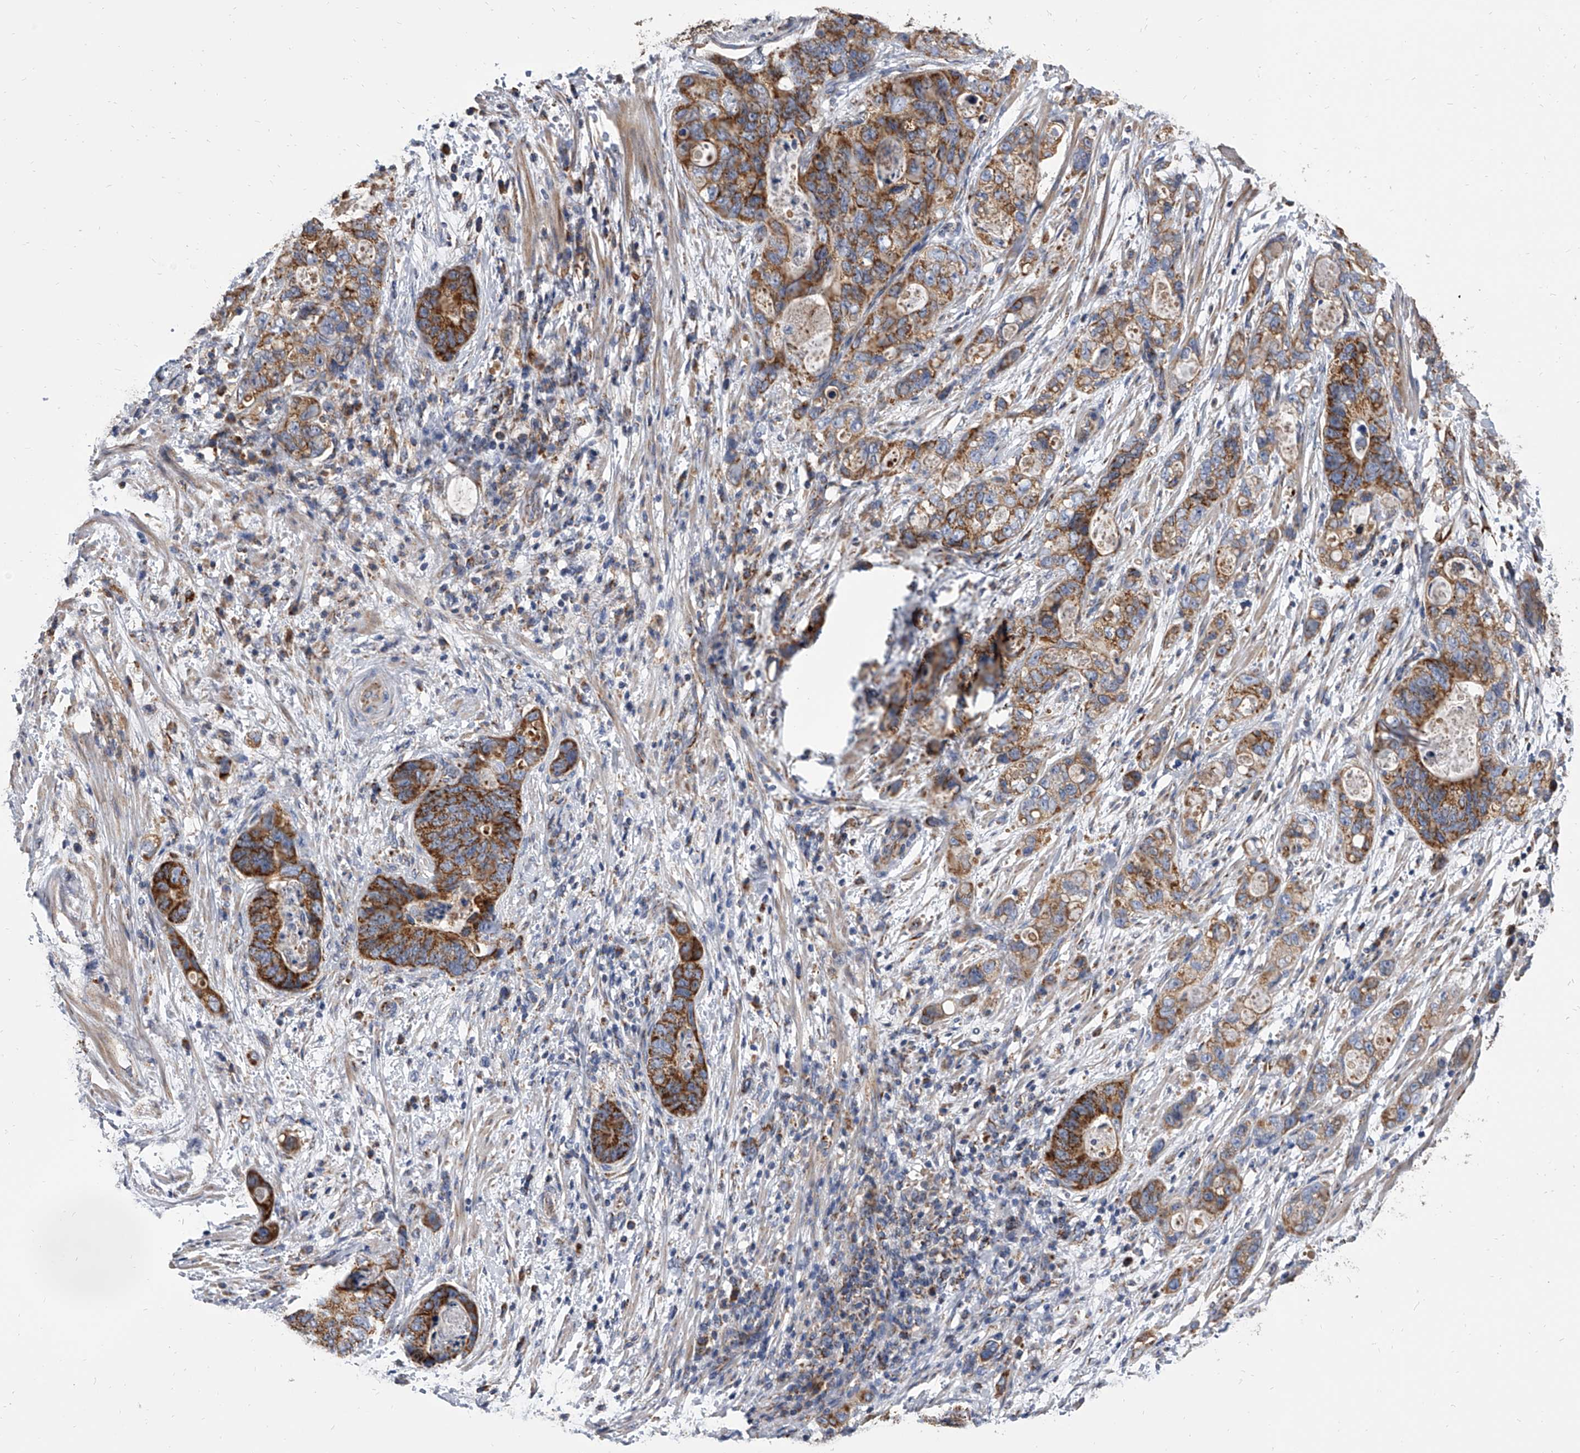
{"staining": {"intensity": "strong", "quantity": ">75%", "location": "cytoplasmic/membranous"}, "tissue": "stomach cancer", "cell_type": "Tumor cells", "image_type": "cancer", "snomed": [{"axis": "morphology", "description": "Normal tissue, NOS"}, {"axis": "morphology", "description": "Adenocarcinoma, NOS"}, {"axis": "topography", "description": "Stomach"}], "caption": "Human stomach cancer (adenocarcinoma) stained with a protein marker displays strong staining in tumor cells.", "gene": "MRPL28", "patient": {"sex": "female", "age": 89}}